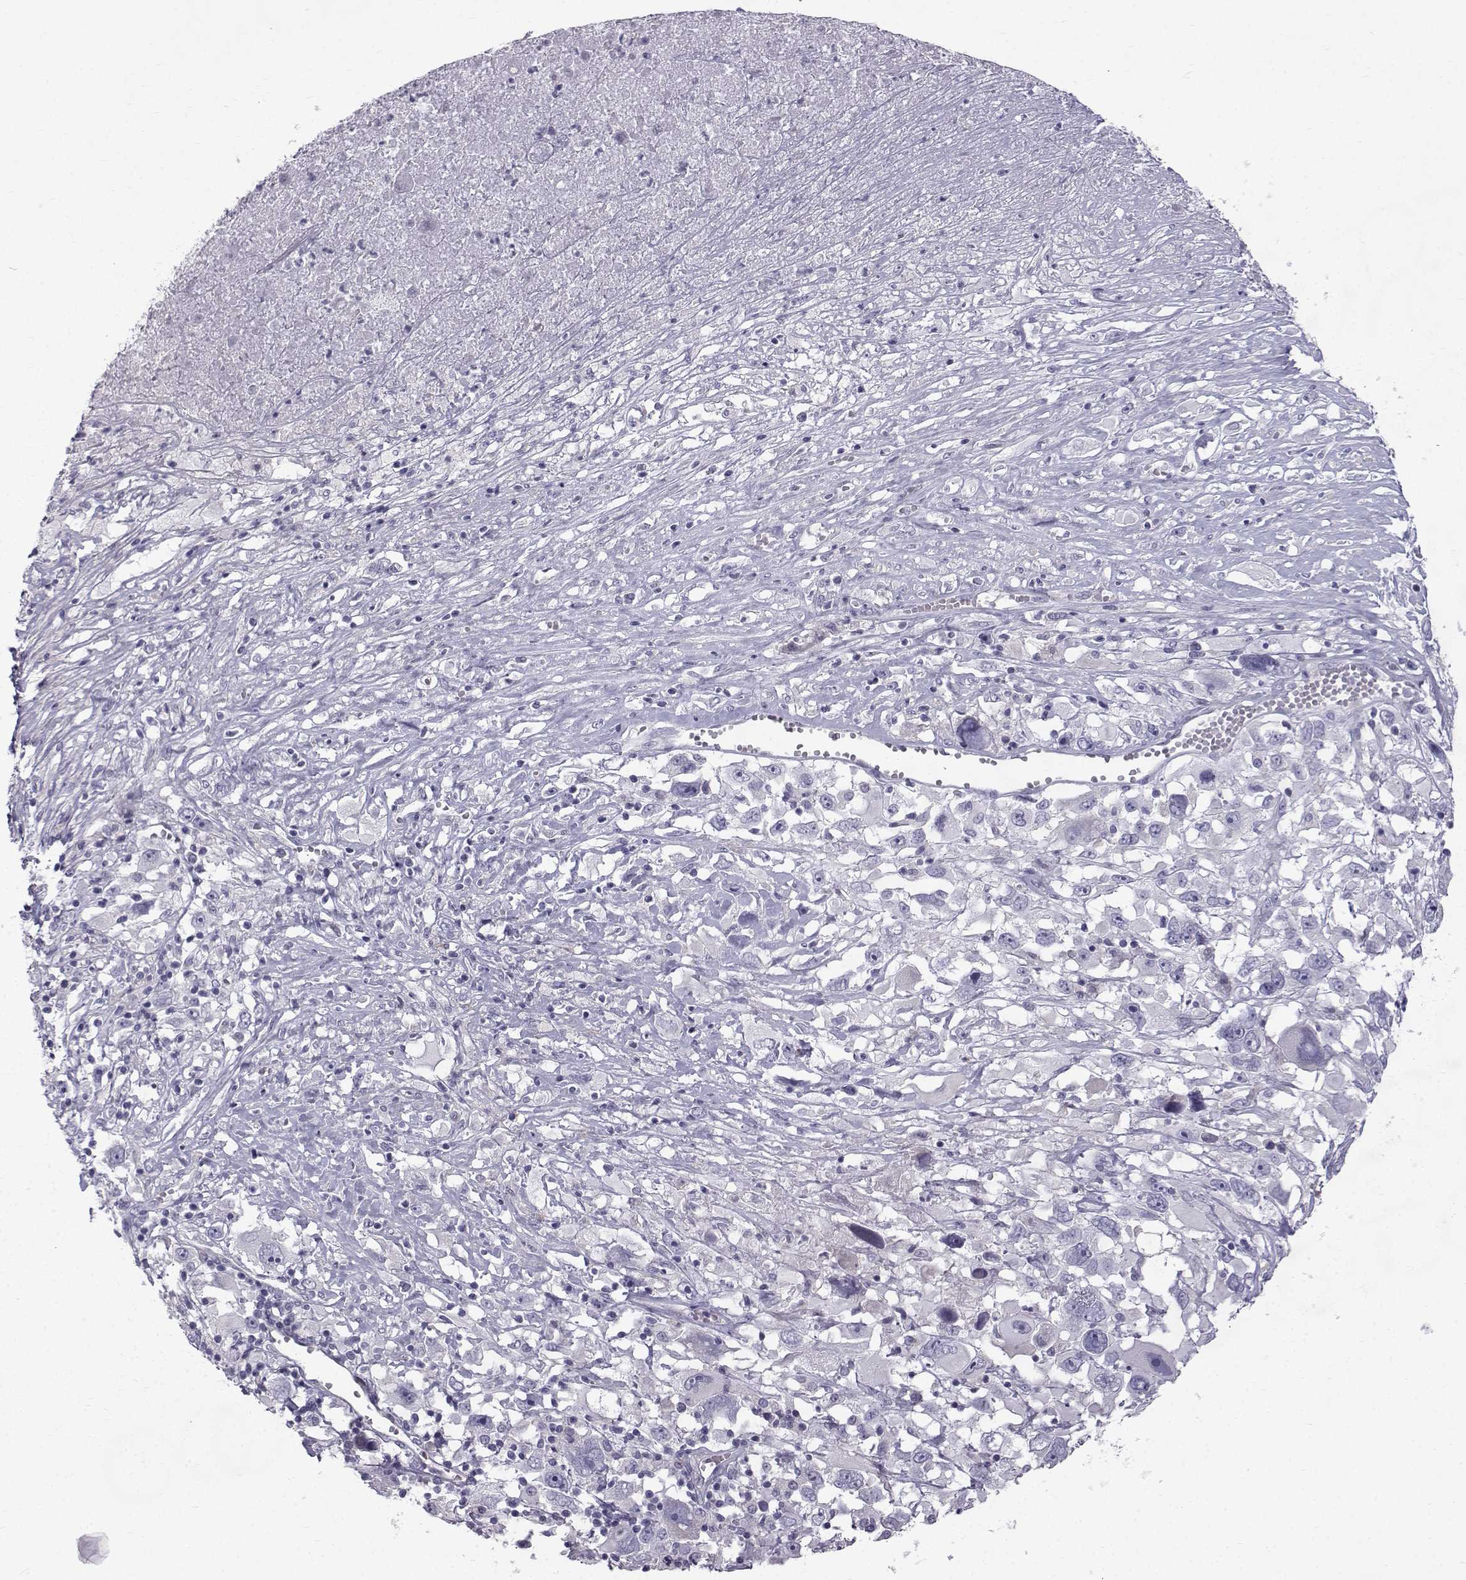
{"staining": {"intensity": "negative", "quantity": "none", "location": "none"}, "tissue": "melanoma", "cell_type": "Tumor cells", "image_type": "cancer", "snomed": [{"axis": "morphology", "description": "Malignant melanoma, Metastatic site"}, {"axis": "topography", "description": "Soft tissue"}], "caption": "Tumor cells are negative for protein expression in human malignant melanoma (metastatic site).", "gene": "CALCR", "patient": {"sex": "male", "age": 50}}